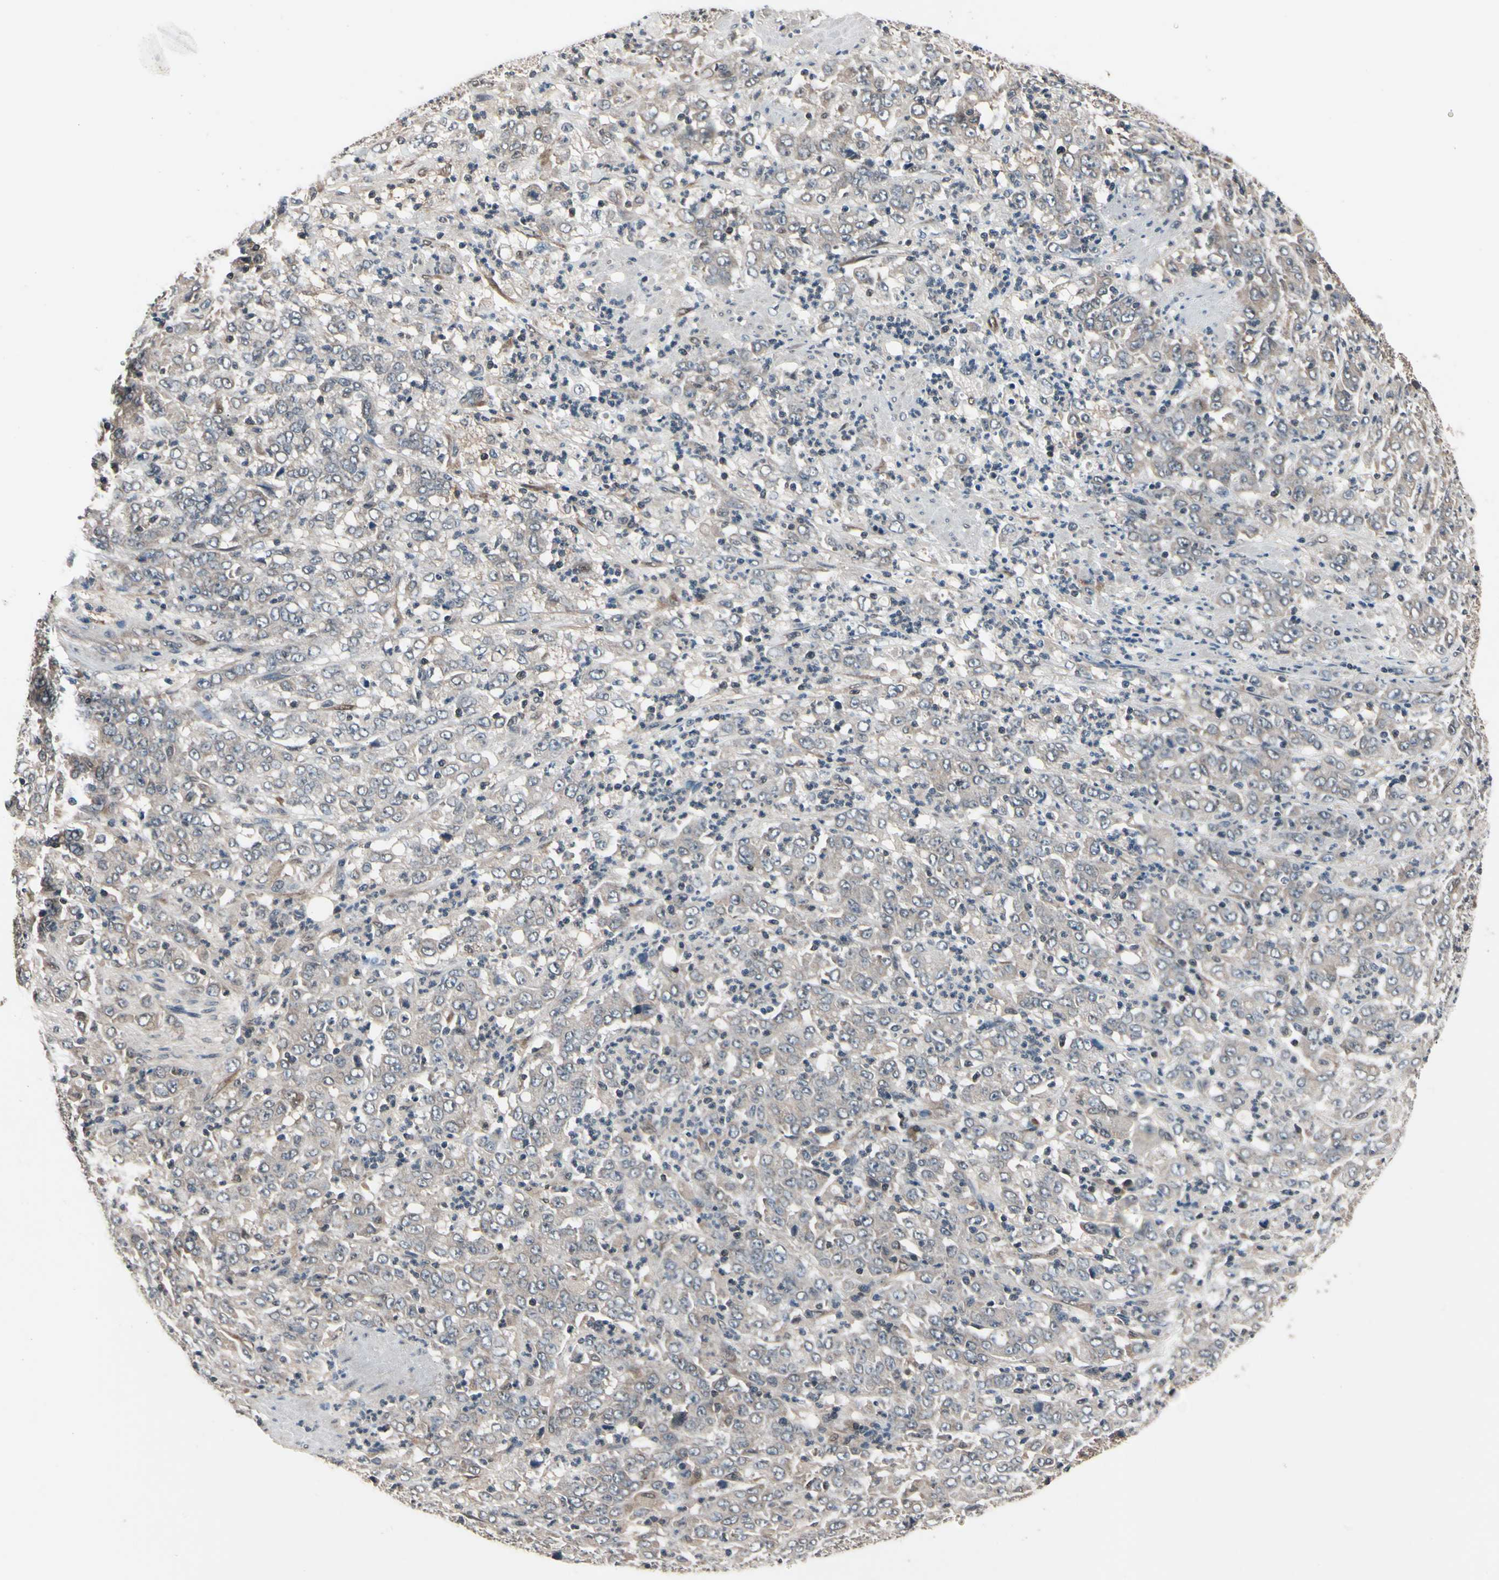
{"staining": {"intensity": "weak", "quantity": ">75%", "location": "cytoplasmic/membranous"}, "tissue": "stomach cancer", "cell_type": "Tumor cells", "image_type": "cancer", "snomed": [{"axis": "morphology", "description": "Adenocarcinoma, NOS"}, {"axis": "topography", "description": "Stomach, lower"}], "caption": "About >75% of tumor cells in human stomach cancer show weak cytoplasmic/membranous protein positivity as visualized by brown immunohistochemical staining.", "gene": "PRDX6", "patient": {"sex": "female", "age": 71}}